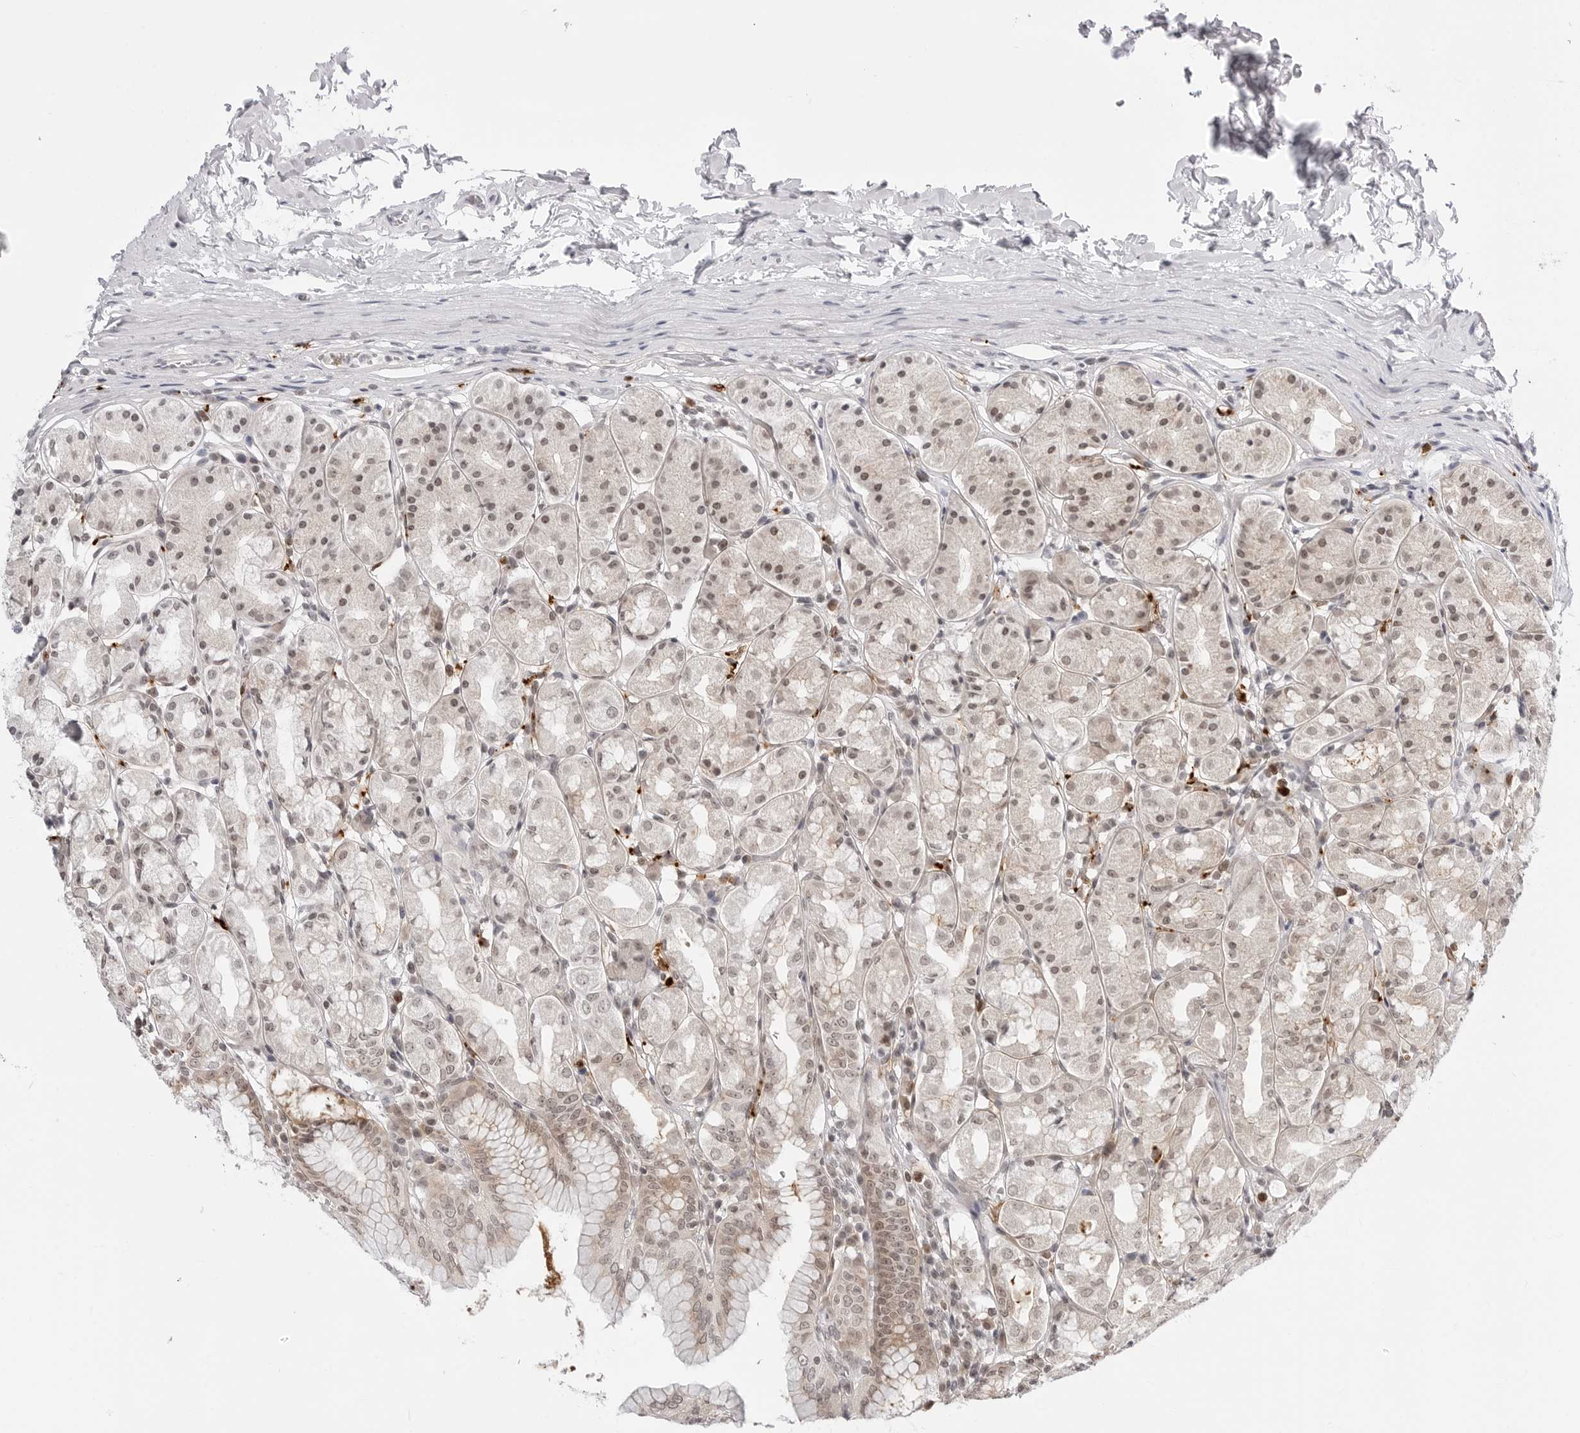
{"staining": {"intensity": "weak", "quantity": "<25%", "location": "cytoplasmic/membranous,nuclear"}, "tissue": "stomach", "cell_type": "Glandular cells", "image_type": "normal", "snomed": [{"axis": "morphology", "description": "Normal tissue, NOS"}, {"axis": "topography", "description": "Stomach"}, {"axis": "topography", "description": "Stomach, lower"}], "caption": "Immunohistochemistry image of normal stomach: stomach stained with DAB (3,3'-diaminobenzidine) reveals no significant protein positivity in glandular cells. (DAB immunohistochemistry (IHC), high magnification).", "gene": "PPP2R5C", "patient": {"sex": "female", "age": 56}}